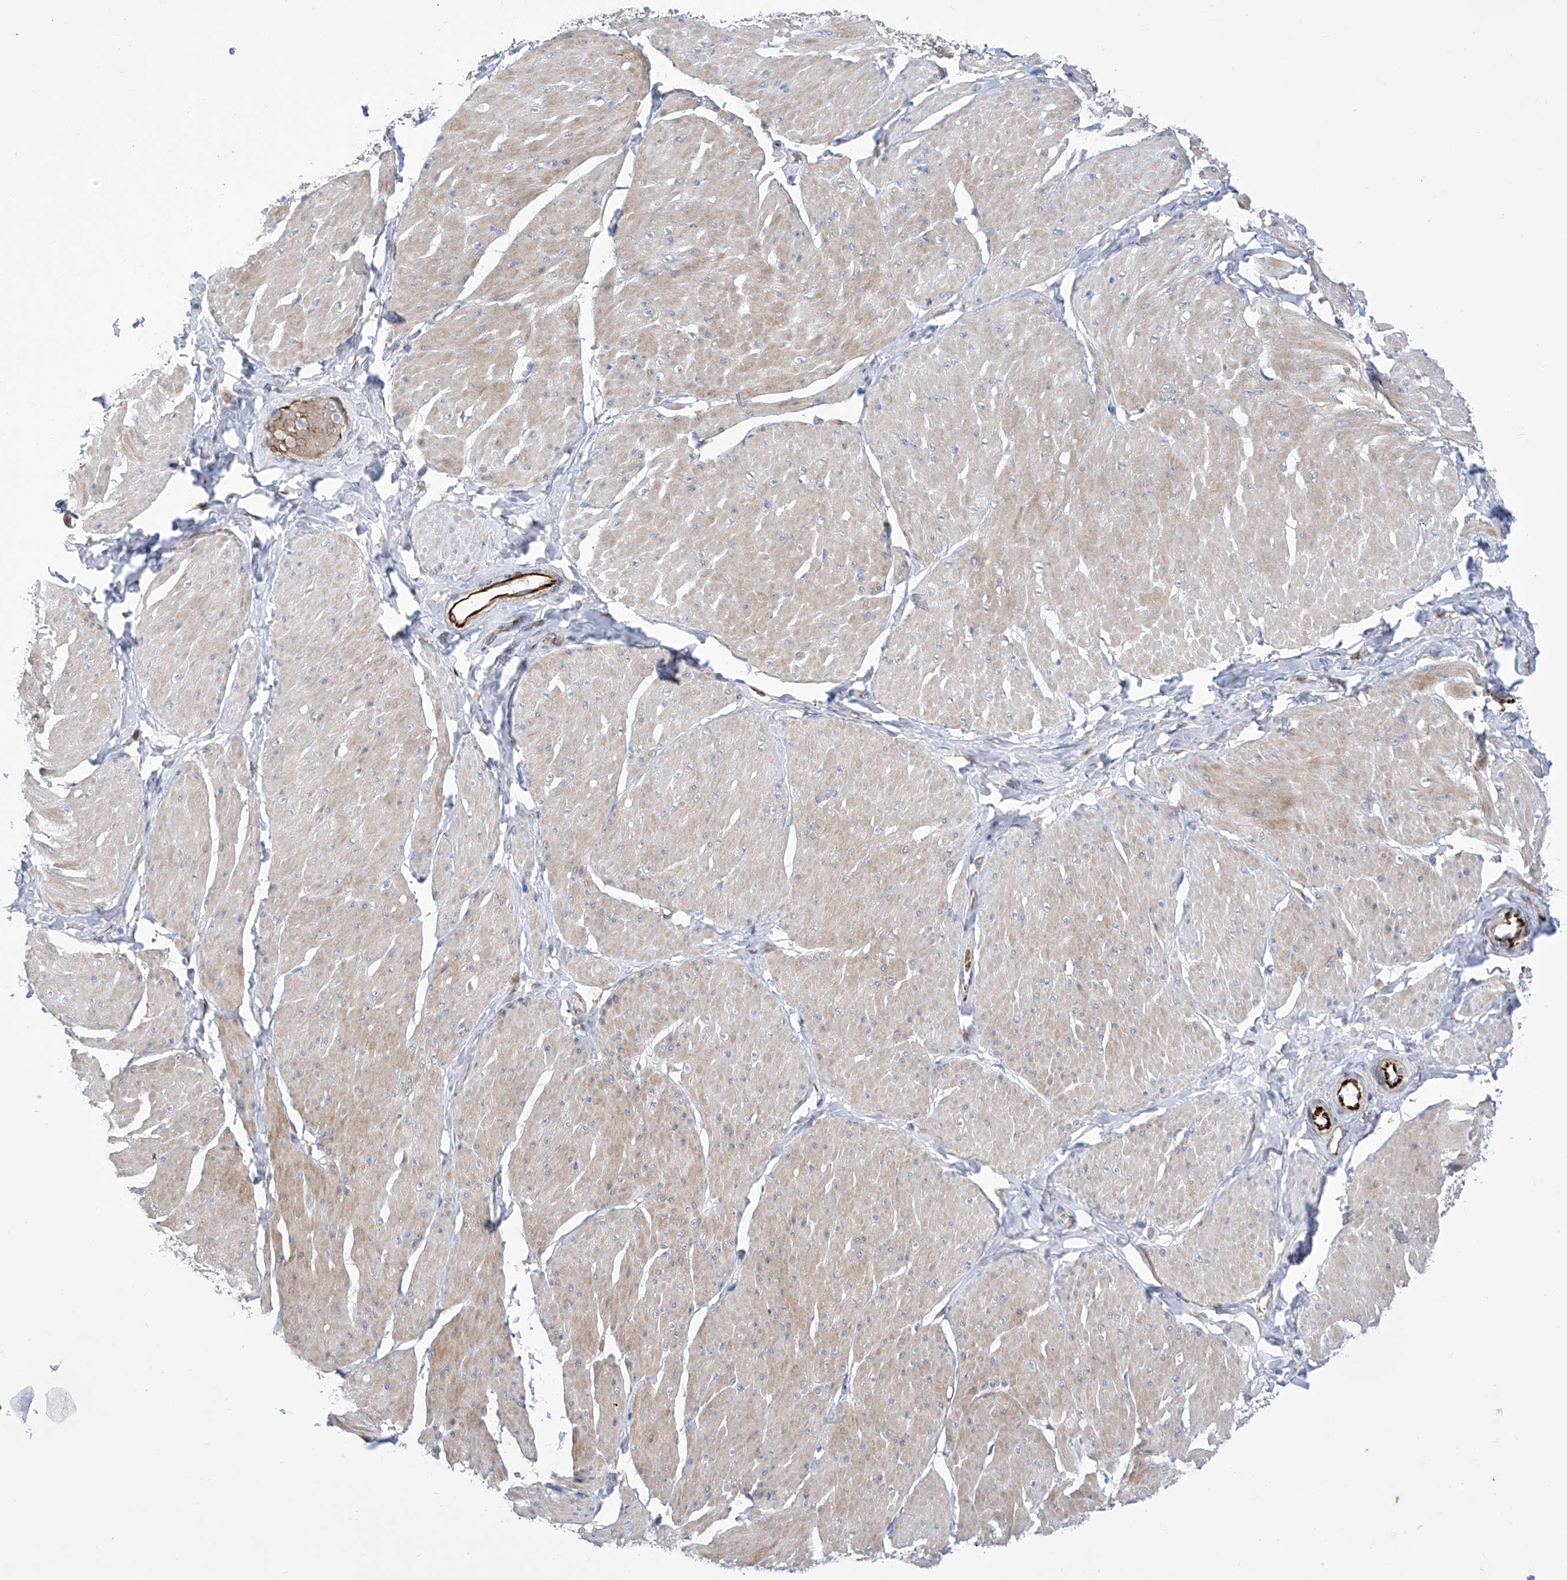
{"staining": {"intensity": "weak", "quantity": ">75%", "location": "cytoplasmic/membranous"}, "tissue": "smooth muscle", "cell_type": "Smooth muscle cells", "image_type": "normal", "snomed": [{"axis": "morphology", "description": "Urothelial carcinoma, High grade"}, {"axis": "topography", "description": "Urinary bladder"}], "caption": "The photomicrograph displays immunohistochemical staining of unremarkable smooth muscle. There is weak cytoplasmic/membranous expression is appreciated in approximately >75% of smooth muscle cells.", "gene": "NFATC4", "patient": {"sex": "male", "age": 46}}